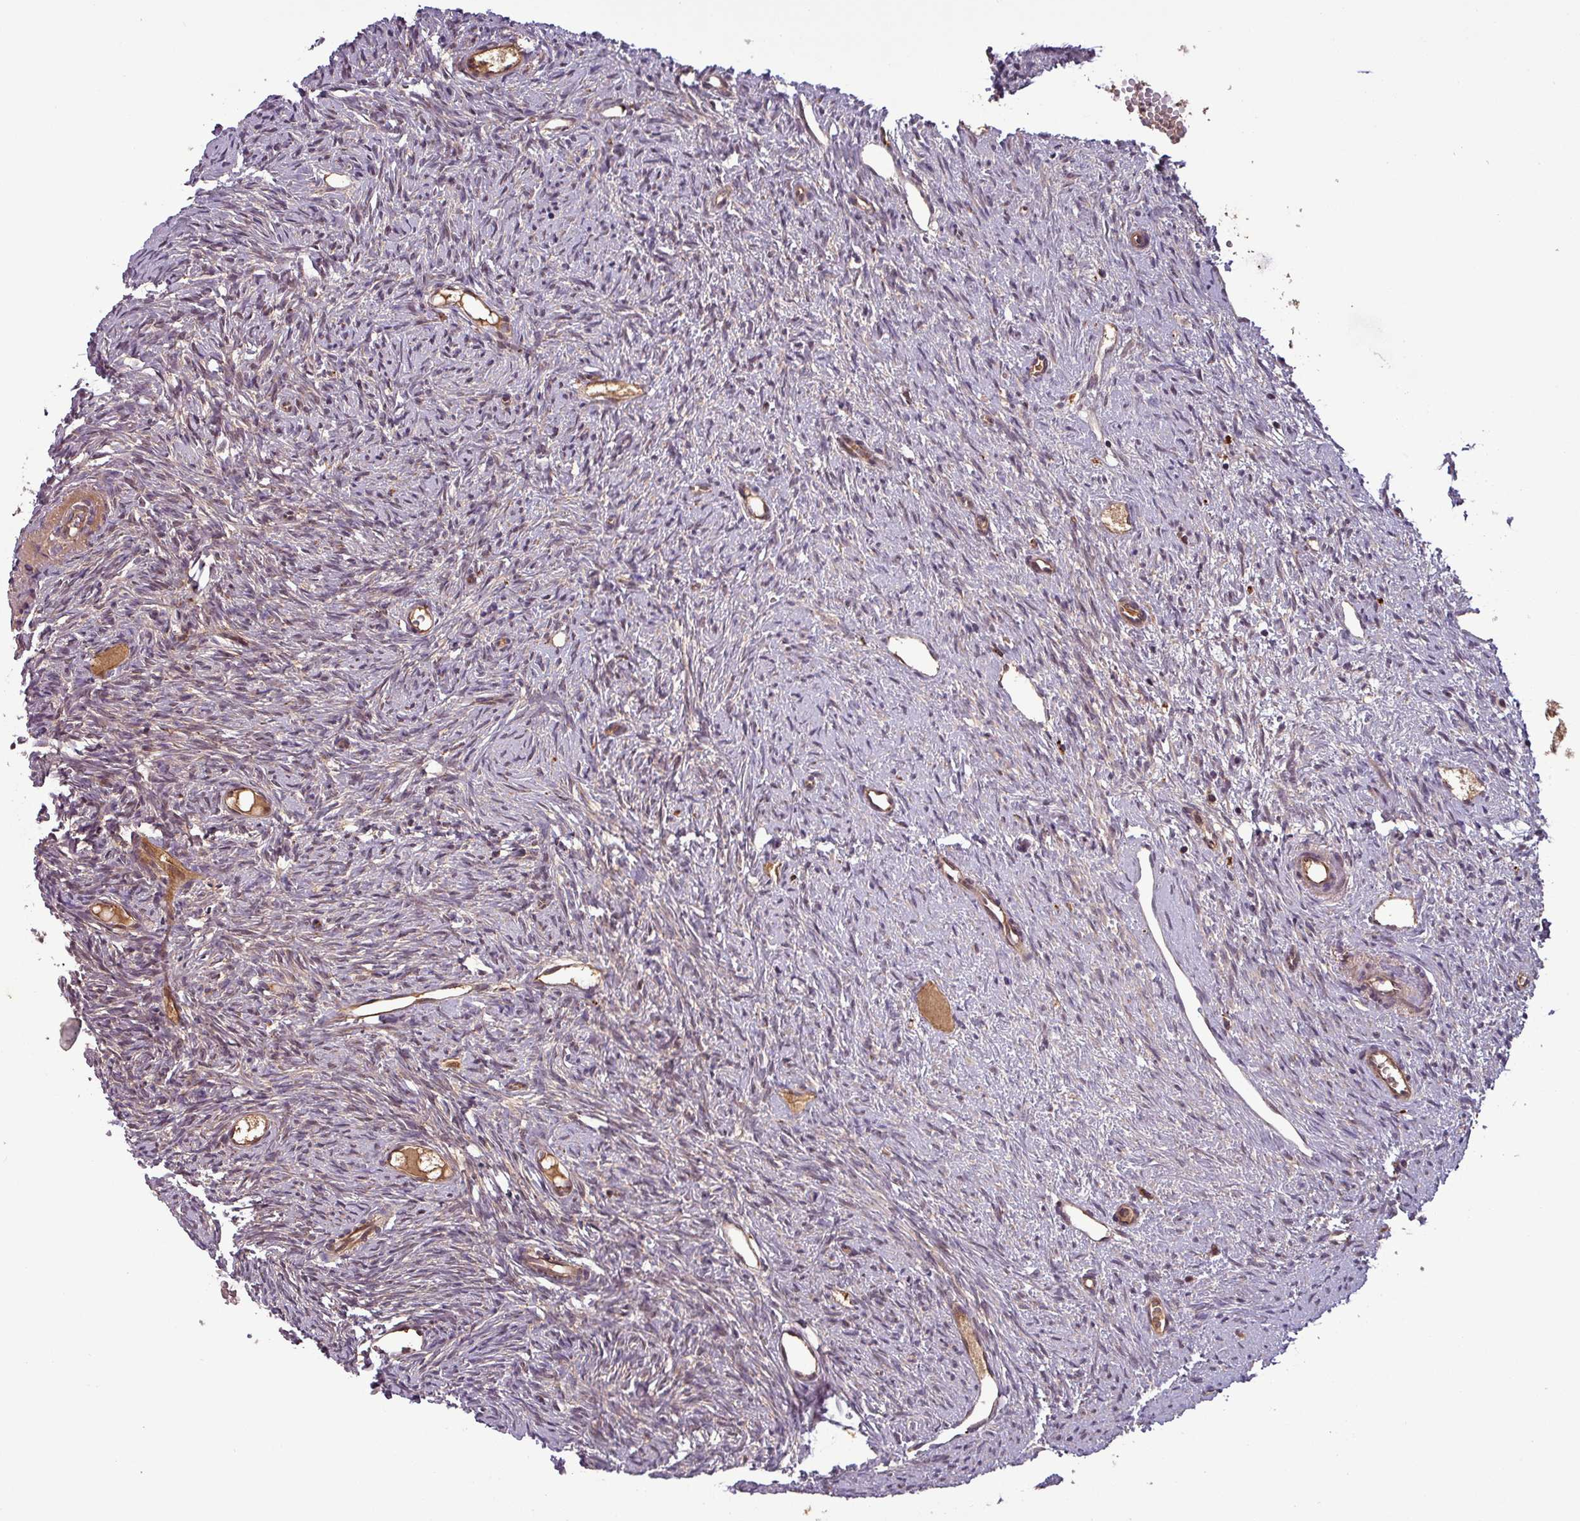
{"staining": {"intensity": "weak", "quantity": "<25%", "location": "cytoplasmic/membranous"}, "tissue": "ovary", "cell_type": "Ovarian stroma cells", "image_type": "normal", "snomed": [{"axis": "morphology", "description": "Normal tissue, NOS"}, {"axis": "topography", "description": "Ovary"}], "caption": "Immunohistochemistry of normal human ovary reveals no staining in ovarian stroma cells.", "gene": "PUS1", "patient": {"sex": "female", "age": 51}}